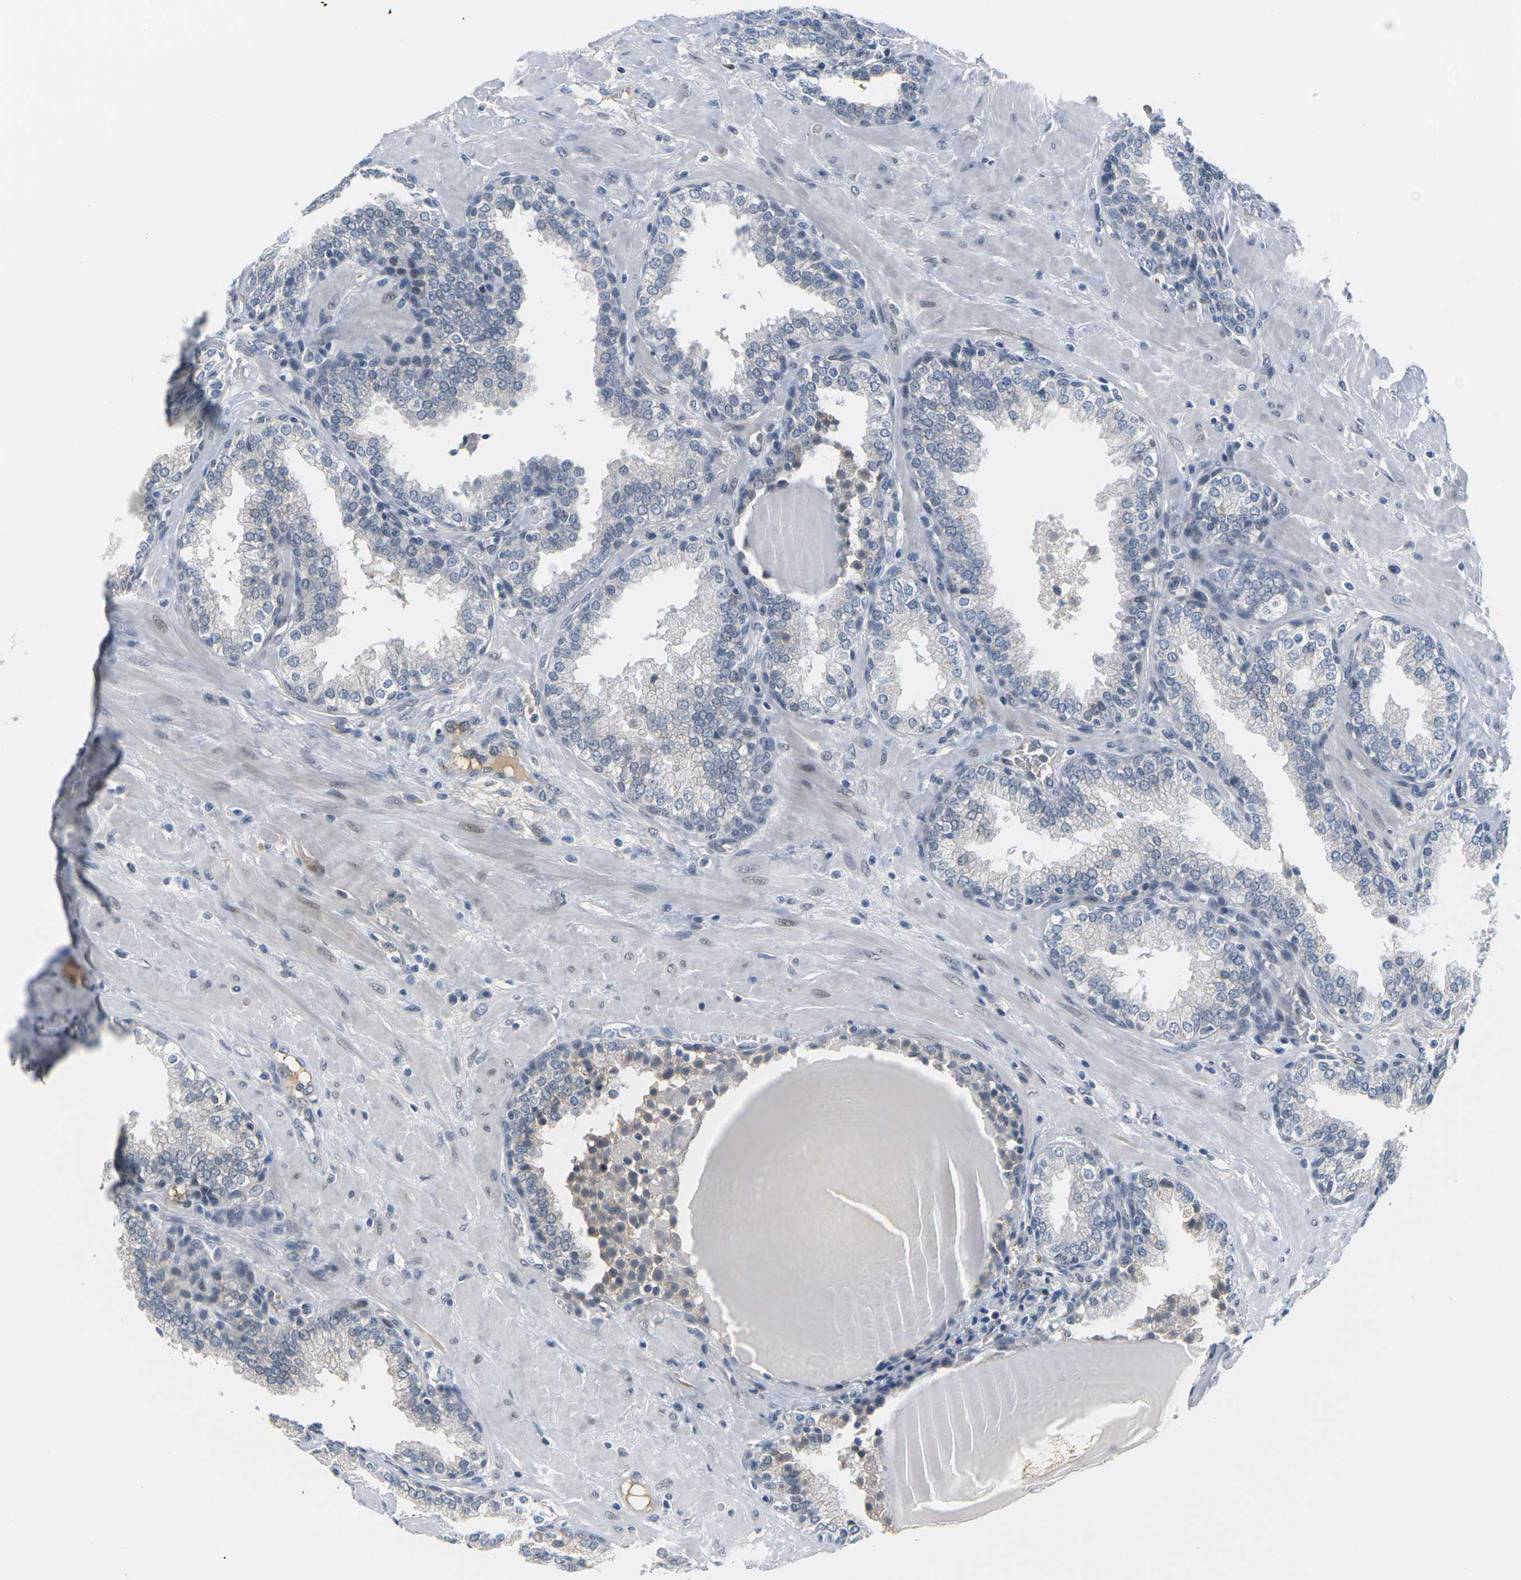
{"staining": {"intensity": "negative", "quantity": "none", "location": "none"}, "tissue": "prostate", "cell_type": "Glandular cells", "image_type": "normal", "snomed": [{"axis": "morphology", "description": "Normal tissue, NOS"}, {"axis": "topography", "description": "Prostate"}], "caption": "DAB immunohistochemical staining of unremarkable human prostate reveals no significant staining in glandular cells.", "gene": "PKP2", "patient": {"sex": "male", "age": 51}}